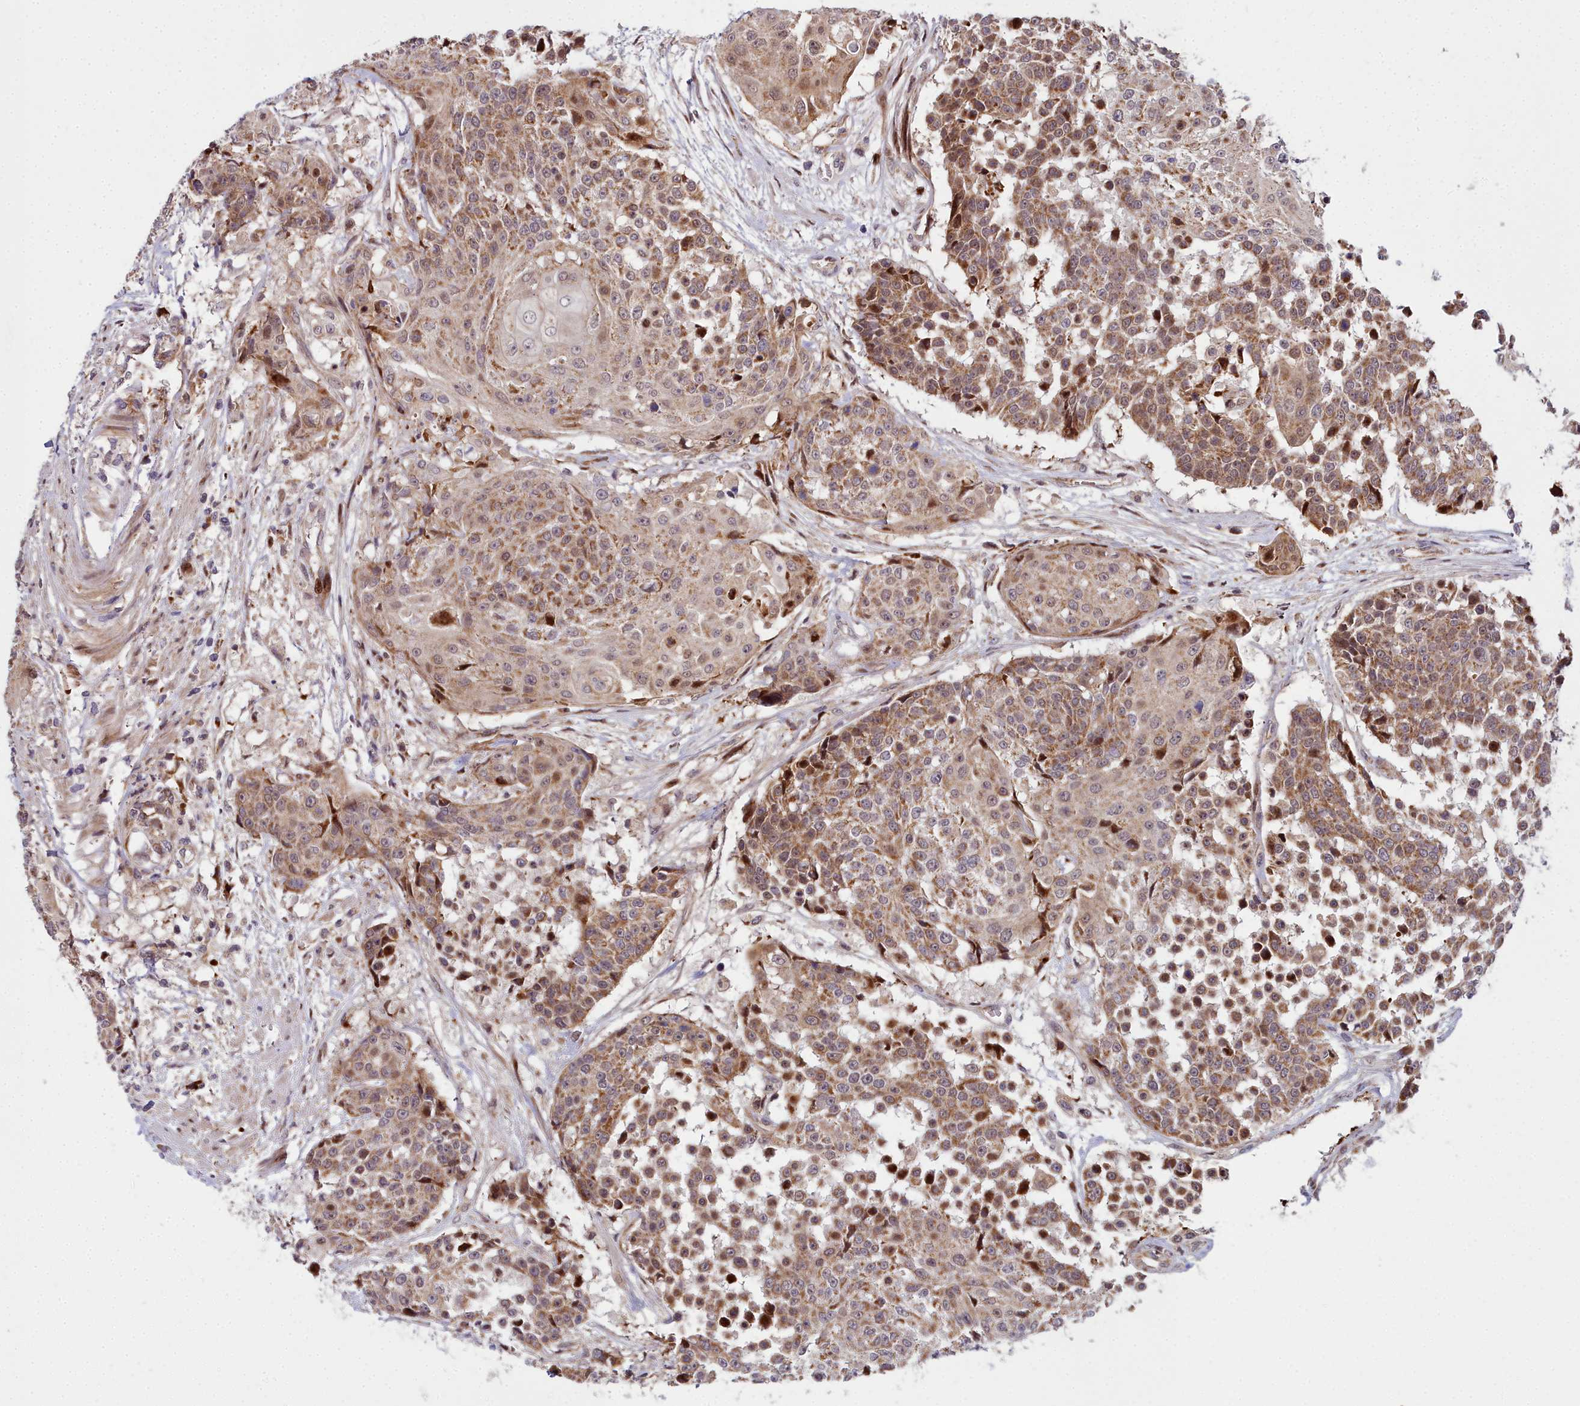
{"staining": {"intensity": "moderate", "quantity": ">75%", "location": "cytoplasmic/membranous"}, "tissue": "urothelial cancer", "cell_type": "Tumor cells", "image_type": "cancer", "snomed": [{"axis": "morphology", "description": "Urothelial carcinoma, High grade"}, {"axis": "topography", "description": "Urinary bladder"}], "caption": "Protein staining shows moderate cytoplasmic/membranous expression in about >75% of tumor cells in urothelial carcinoma (high-grade). (DAB (3,3'-diaminobenzidine) IHC with brightfield microscopy, high magnification).", "gene": "MRPS11", "patient": {"sex": "female", "age": 63}}